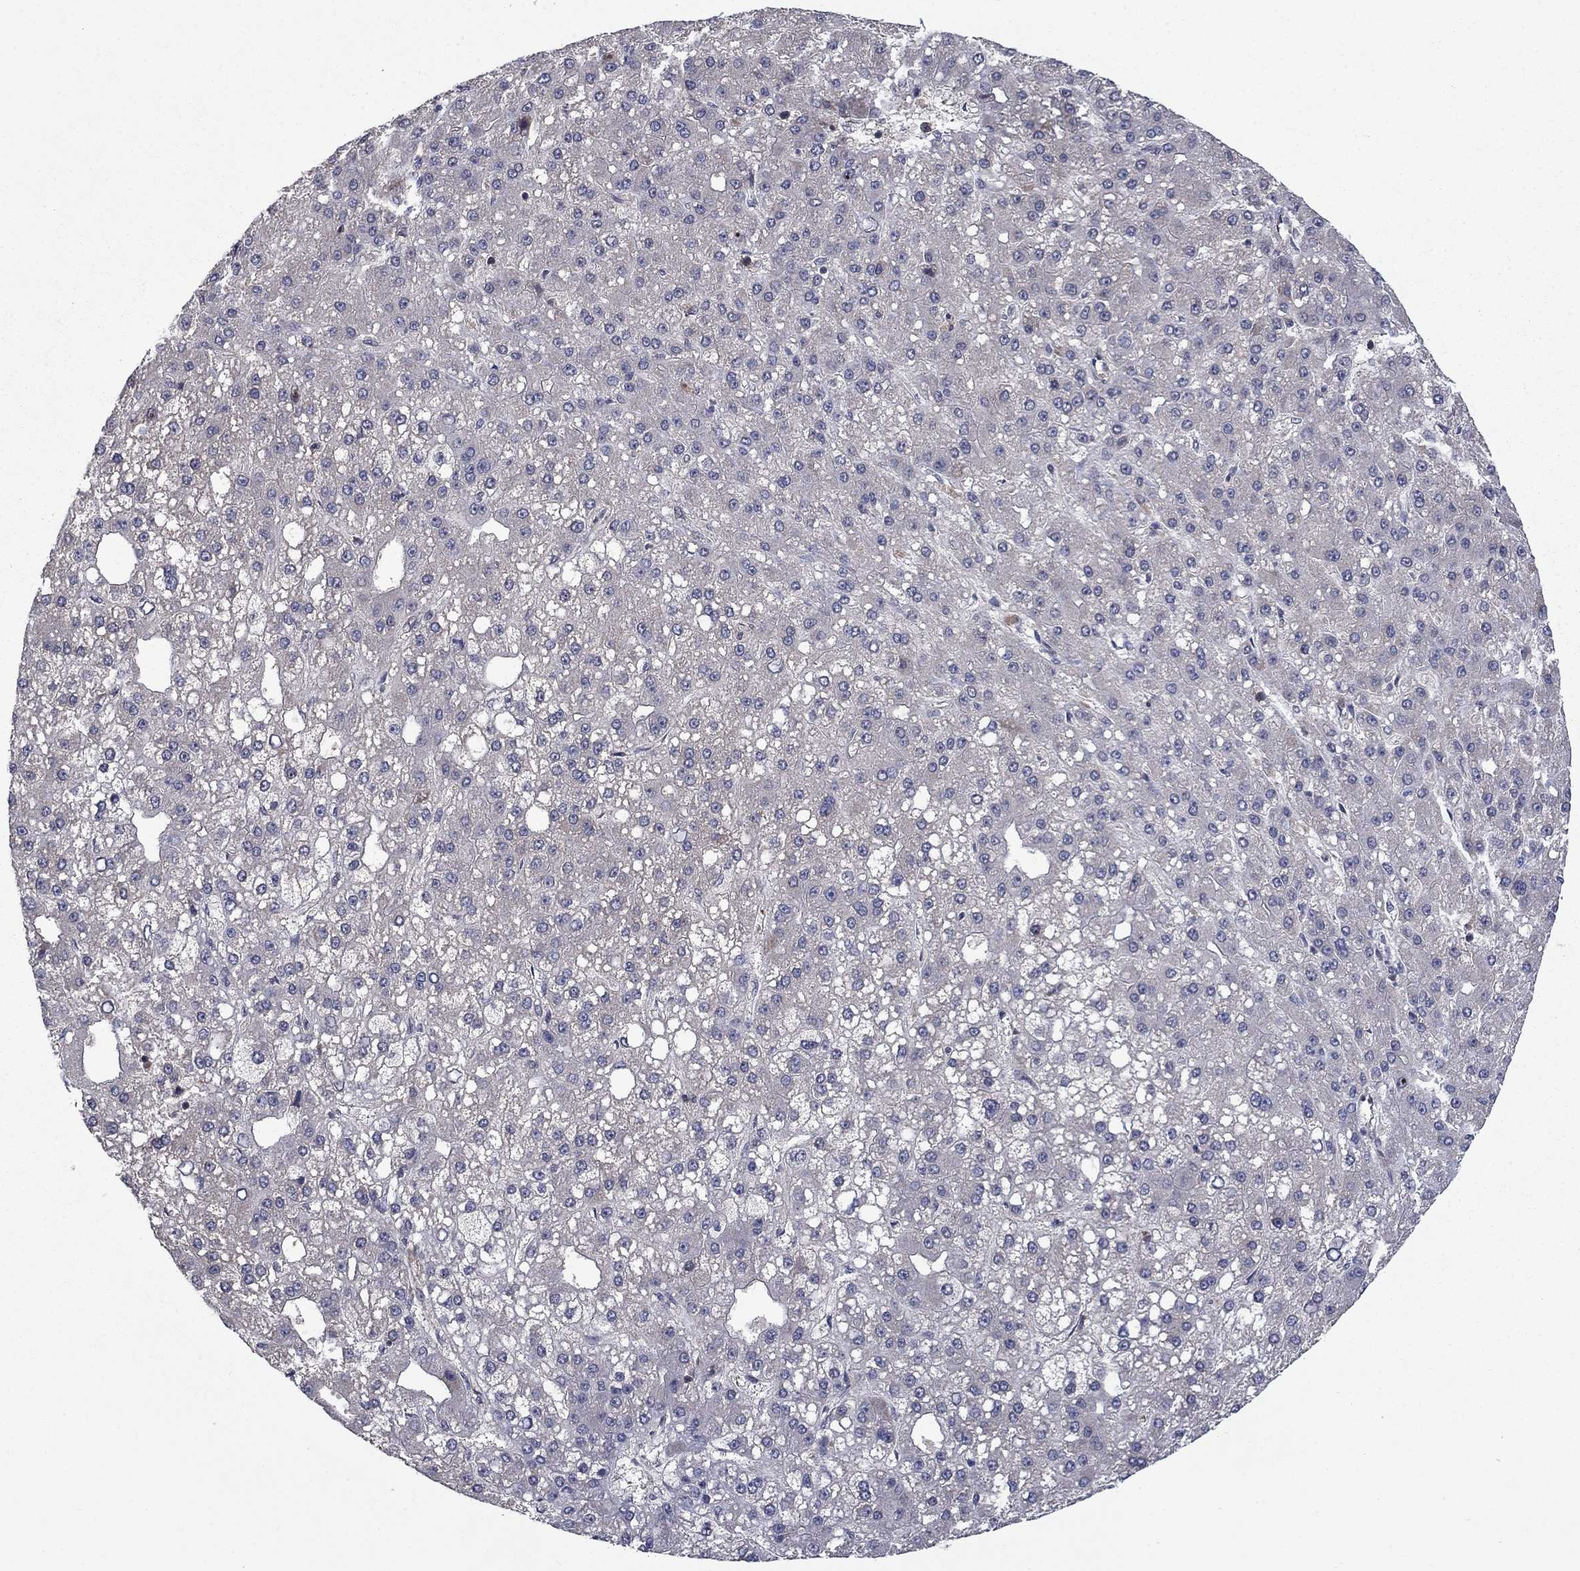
{"staining": {"intensity": "negative", "quantity": "none", "location": "none"}, "tissue": "liver cancer", "cell_type": "Tumor cells", "image_type": "cancer", "snomed": [{"axis": "morphology", "description": "Carcinoma, Hepatocellular, NOS"}, {"axis": "topography", "description": "Liver"}], "caption": "A high-resolution histopathology image shows immunohistochemistry staining of liver cancer (hepatocellular carcinoma), which reveals no significant staining in tumor cells.", "gene": "HDAC4", "patient": {"sex": "male", "age": 67}}